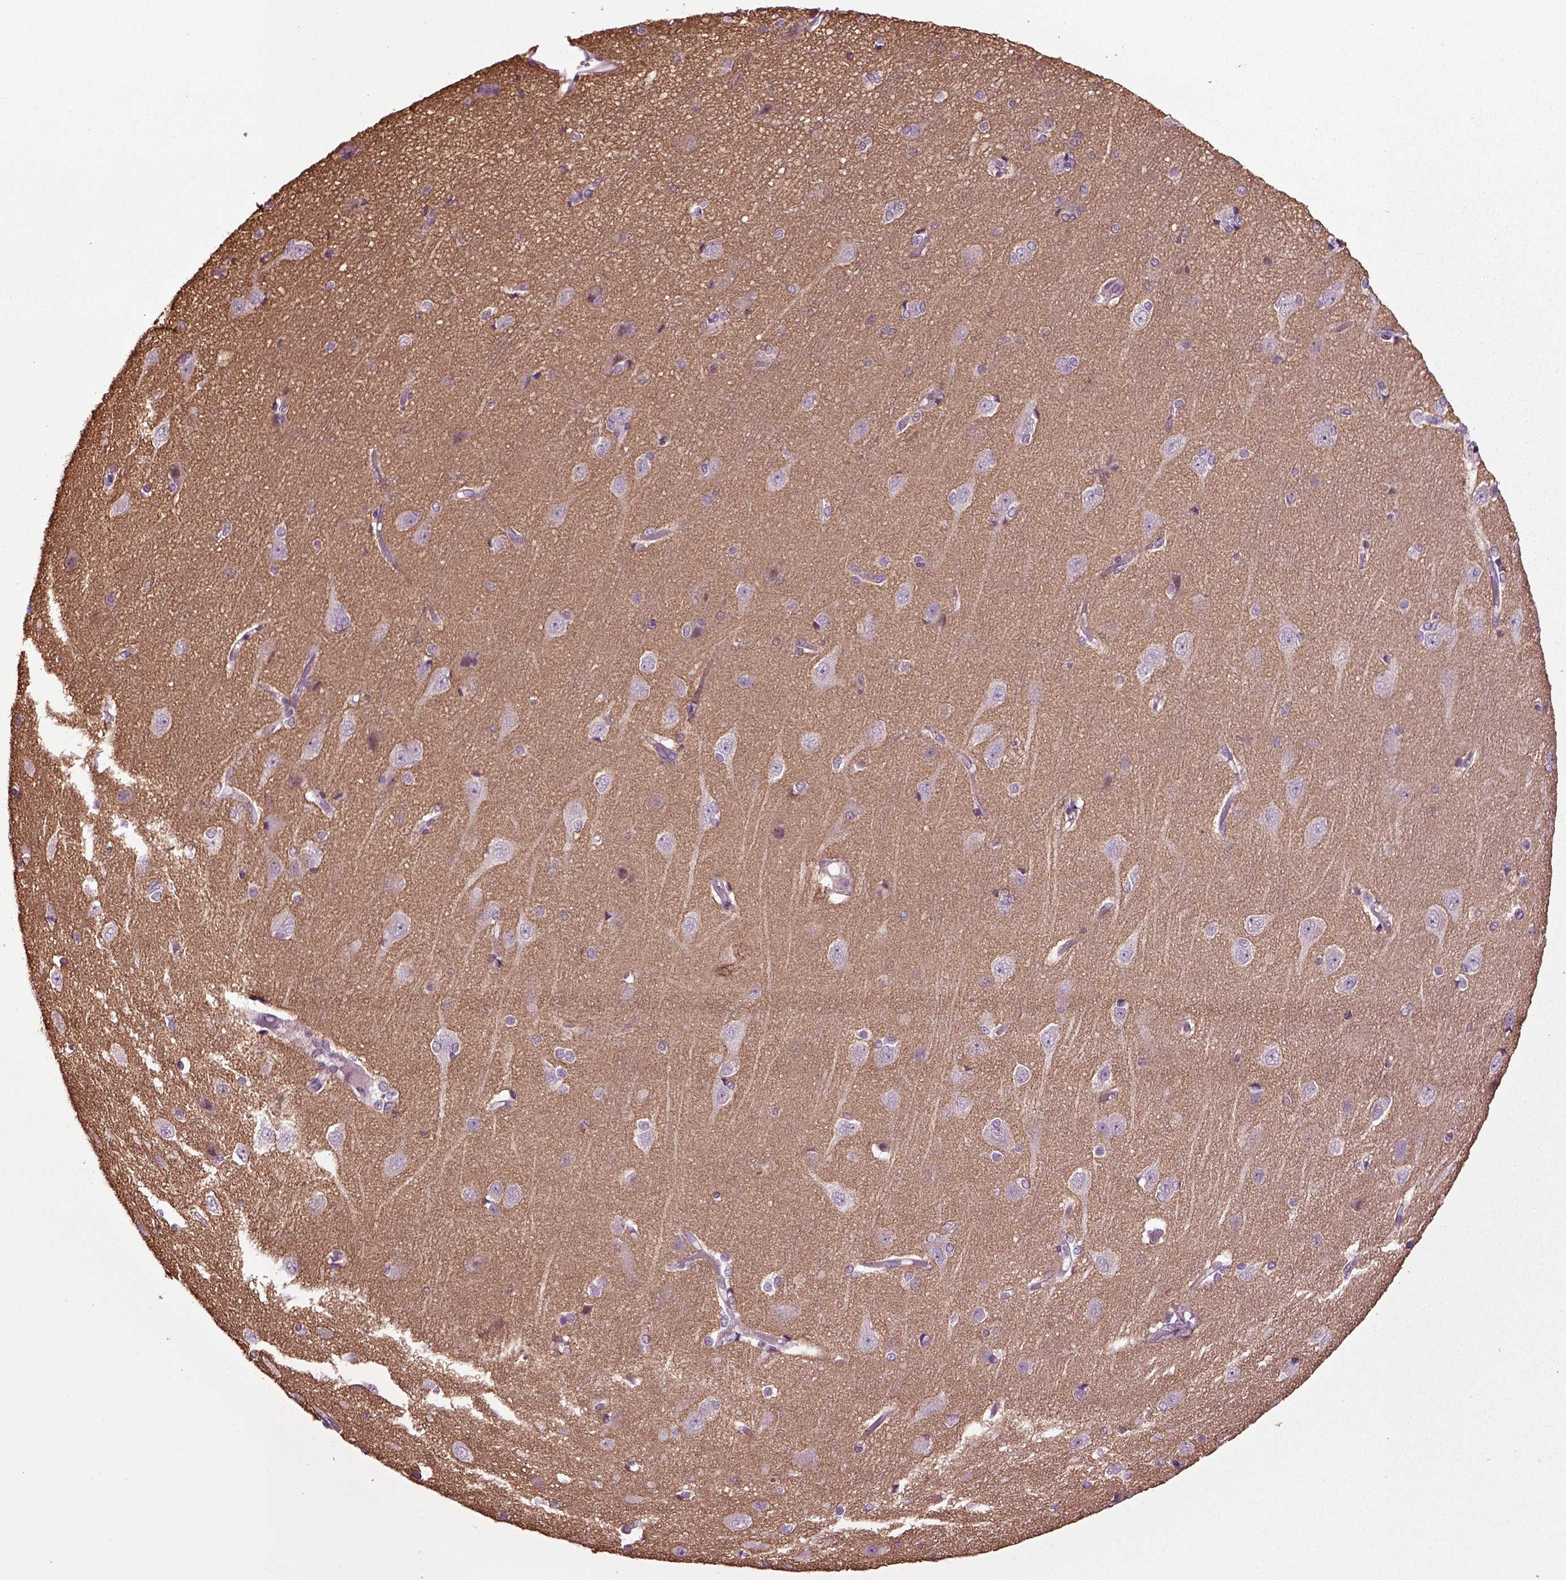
{"staining": {"intensity": "negative", "quantity": "none", "location": "none"}, "tissue": "cerebral cortex", "cell_type": "Endothelial cells", "image_type": "normal", "snomed": [{"axis": "morphology", "description": "Normal tissue, NOS"}, {"axis": "topography", "description": "Cerebral cortex"}], "caption": "DAB (3,3'-diaminobenzidine) immunohistochemical staining of benign human cerebral cortex displays no significant positivity in endothelial cells. (DAB (3,3'-diaminobenzidine) IHC, high magnification).", "gene": "HAGHL", "patient": {"sex": "male", "age": 37}}